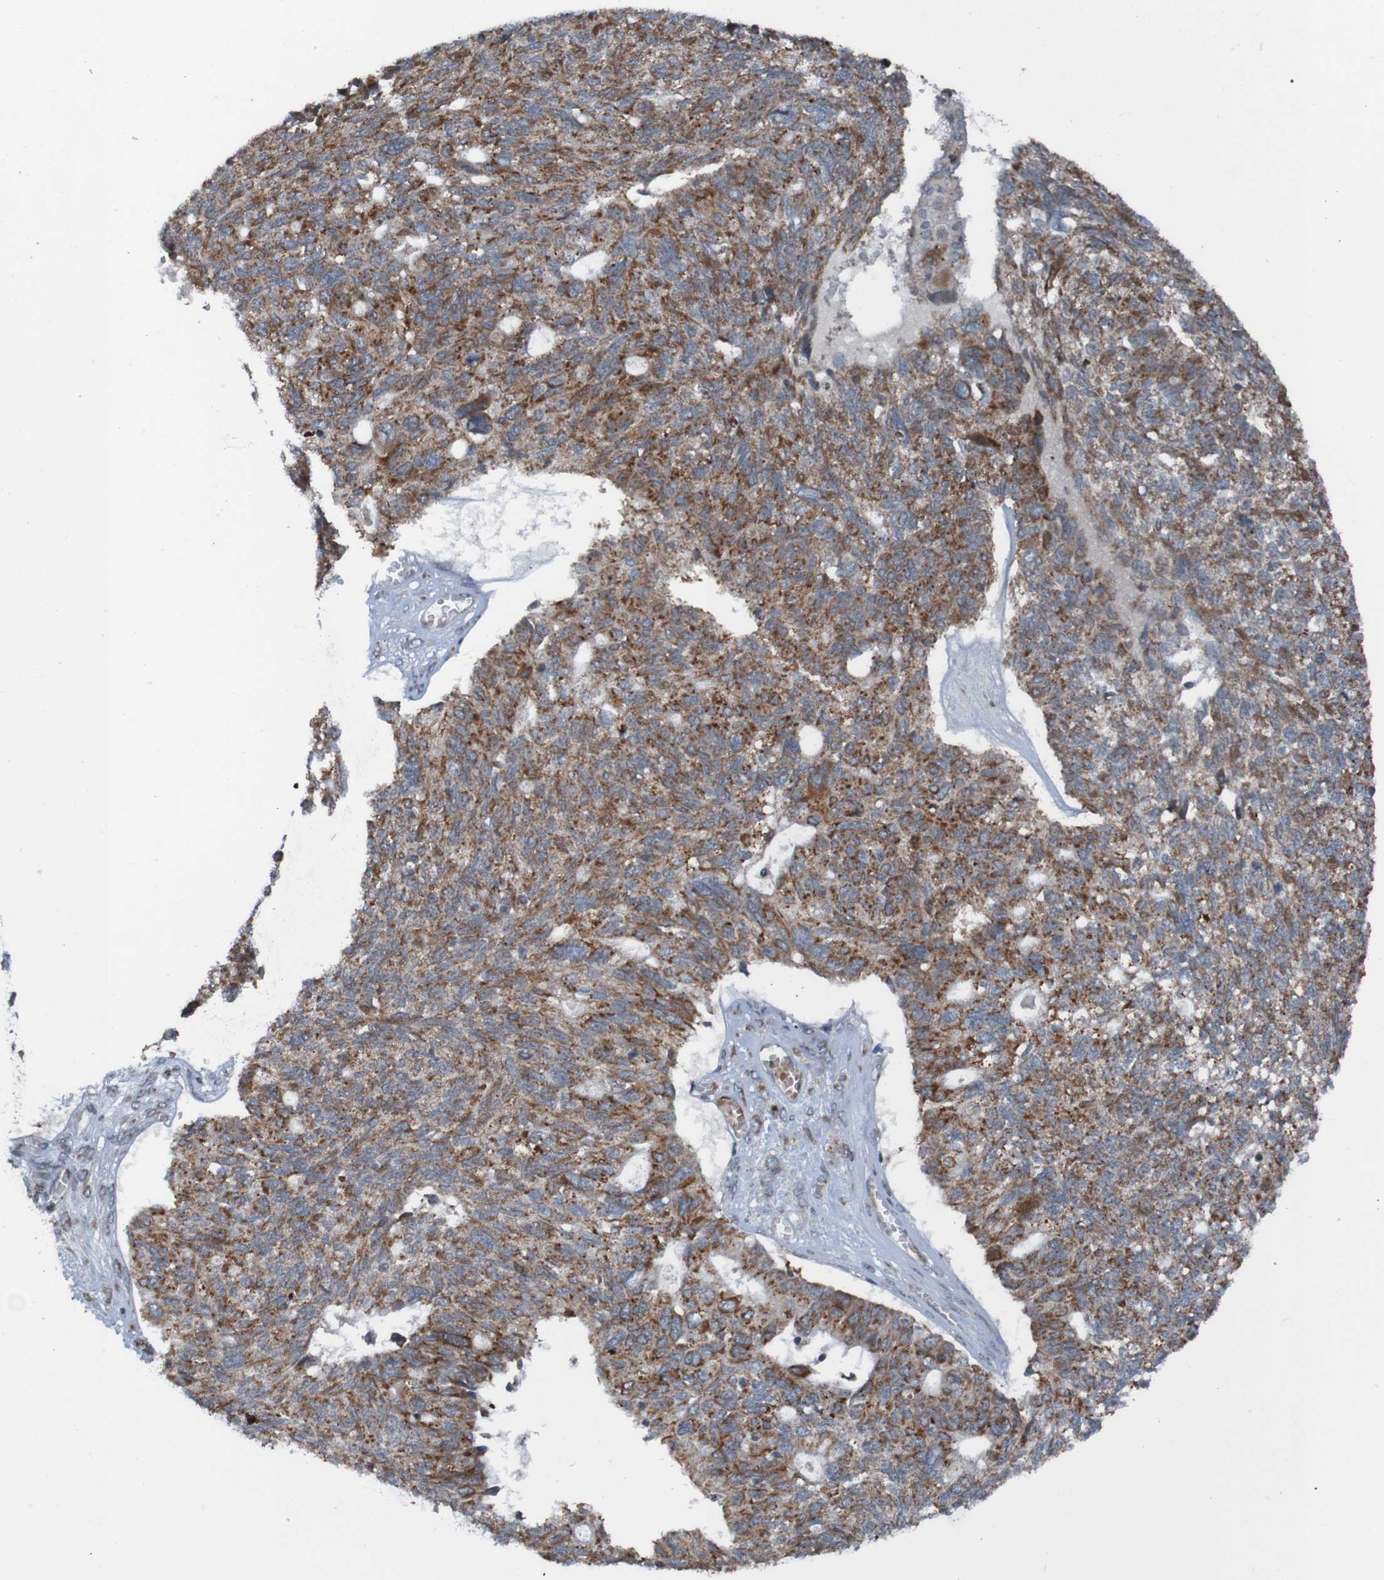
{"staining": {"intensity": "moderate", "quantity": ">75%", "location": "cytoplasmic/membranous"}, "tissue": "ovarian cancer", "cell_type": "Tumor cells", "image_type": "cancer", "snomed": [{"axis": "morphology", "description": "Cystadenocarcinoma, serous, NOS"}, {"axis": "topography", "description": "Ovary"}], "caption": "This is an image of IHC staining of serous cystadenocarcinoma (ovarian), which shows moderate staining in the cytoplasmic/membranous of tumor cells.", "gene": "UNG", "patient": {"sex": "female", "age": 79}}